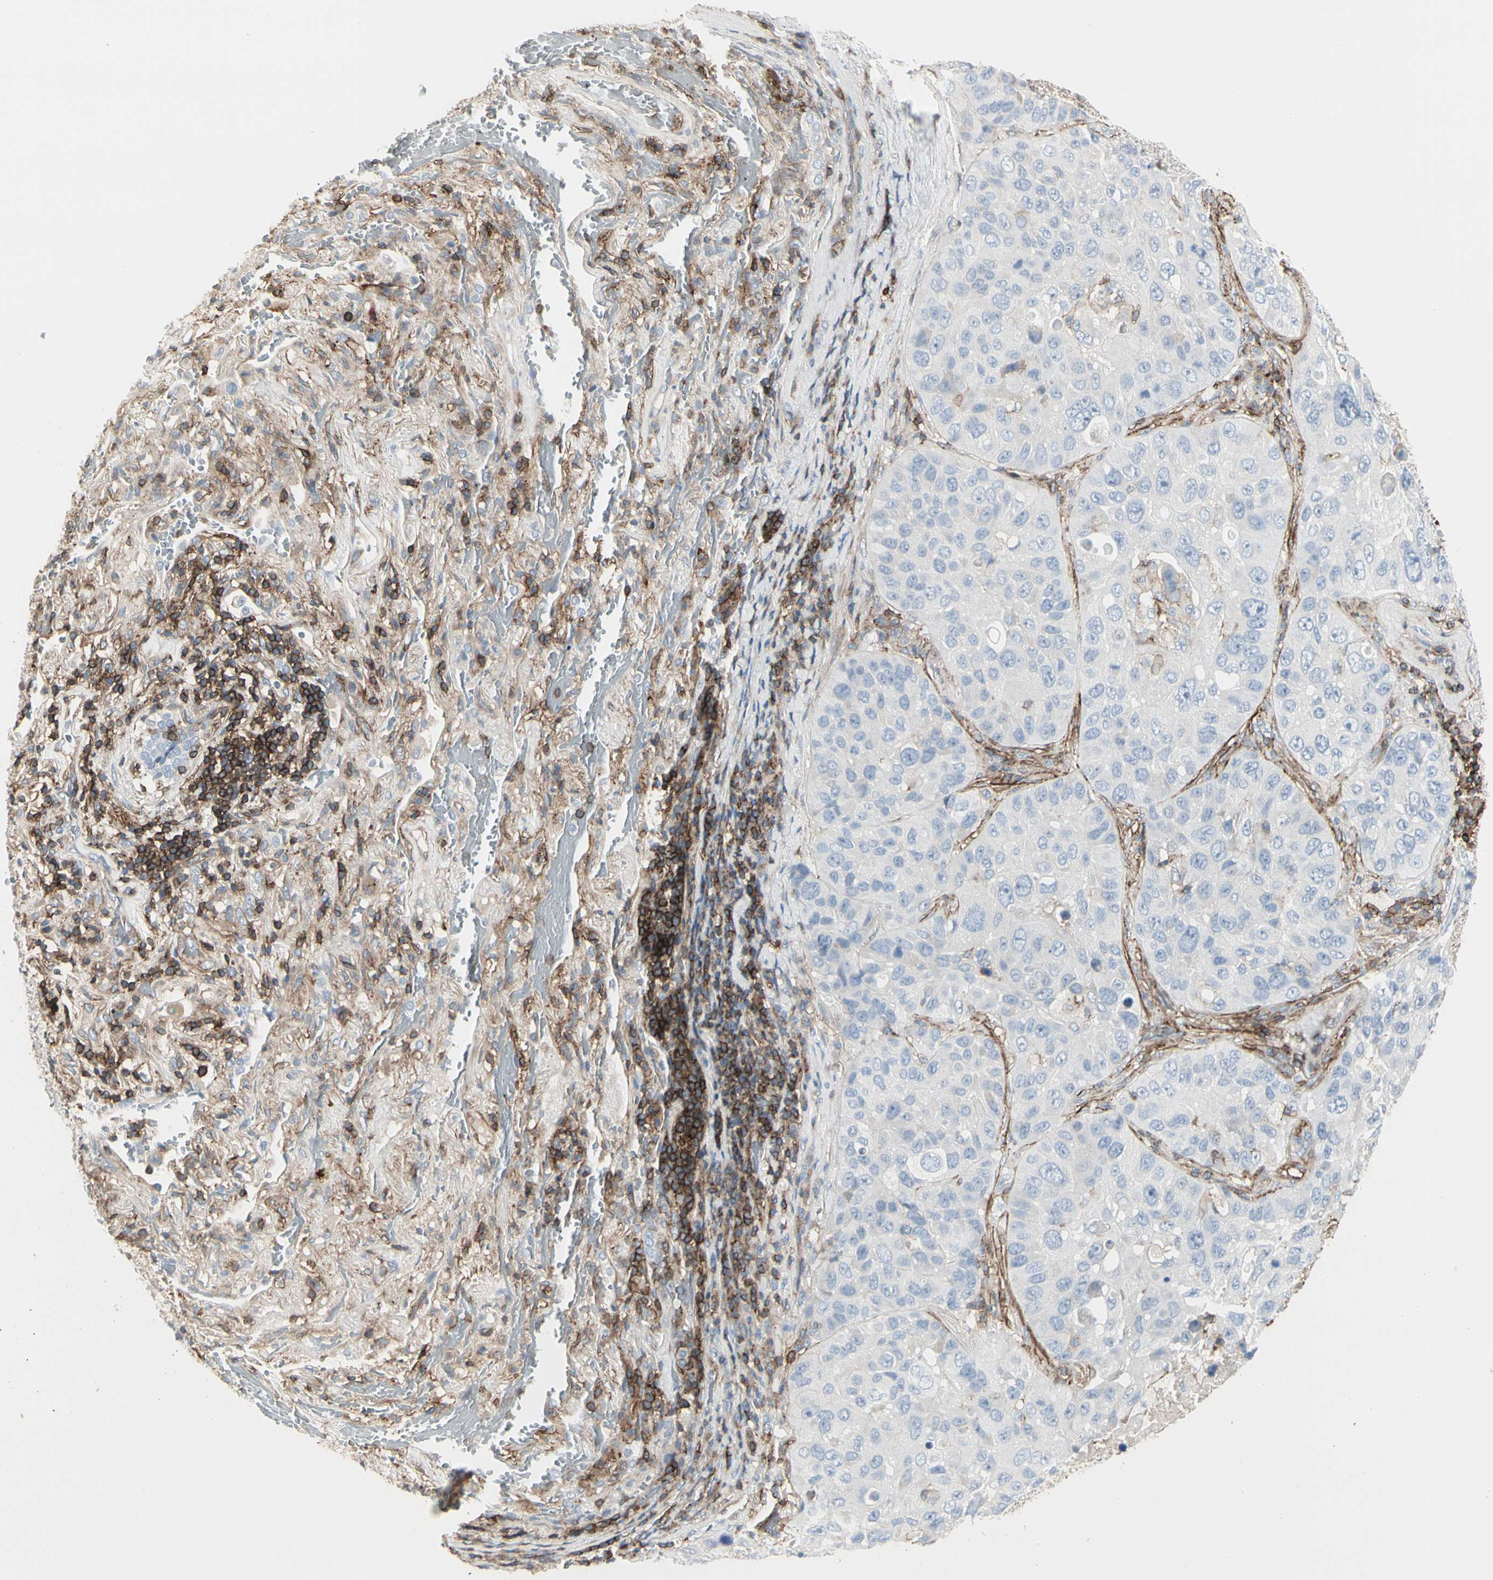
{"staining": {"intensity": "negative", "quantity": "none", "location": "none"}, "tissue": "lung cancer", "cell_type": "Tumor cells", "image_type": "cancer", "snomed": [{"axis": "morphology", "description": "Squamous cell carcinoma, NOS"}, {"axis": "topography", "description": "Lung"}], "caption": "Immunohistochemical staining of lung cancer (squamous cell carcinoma) displays no significant staining in tumor cells.", "gene": "CLEC2B", "patient": {"sex": "male", "age": 57}}